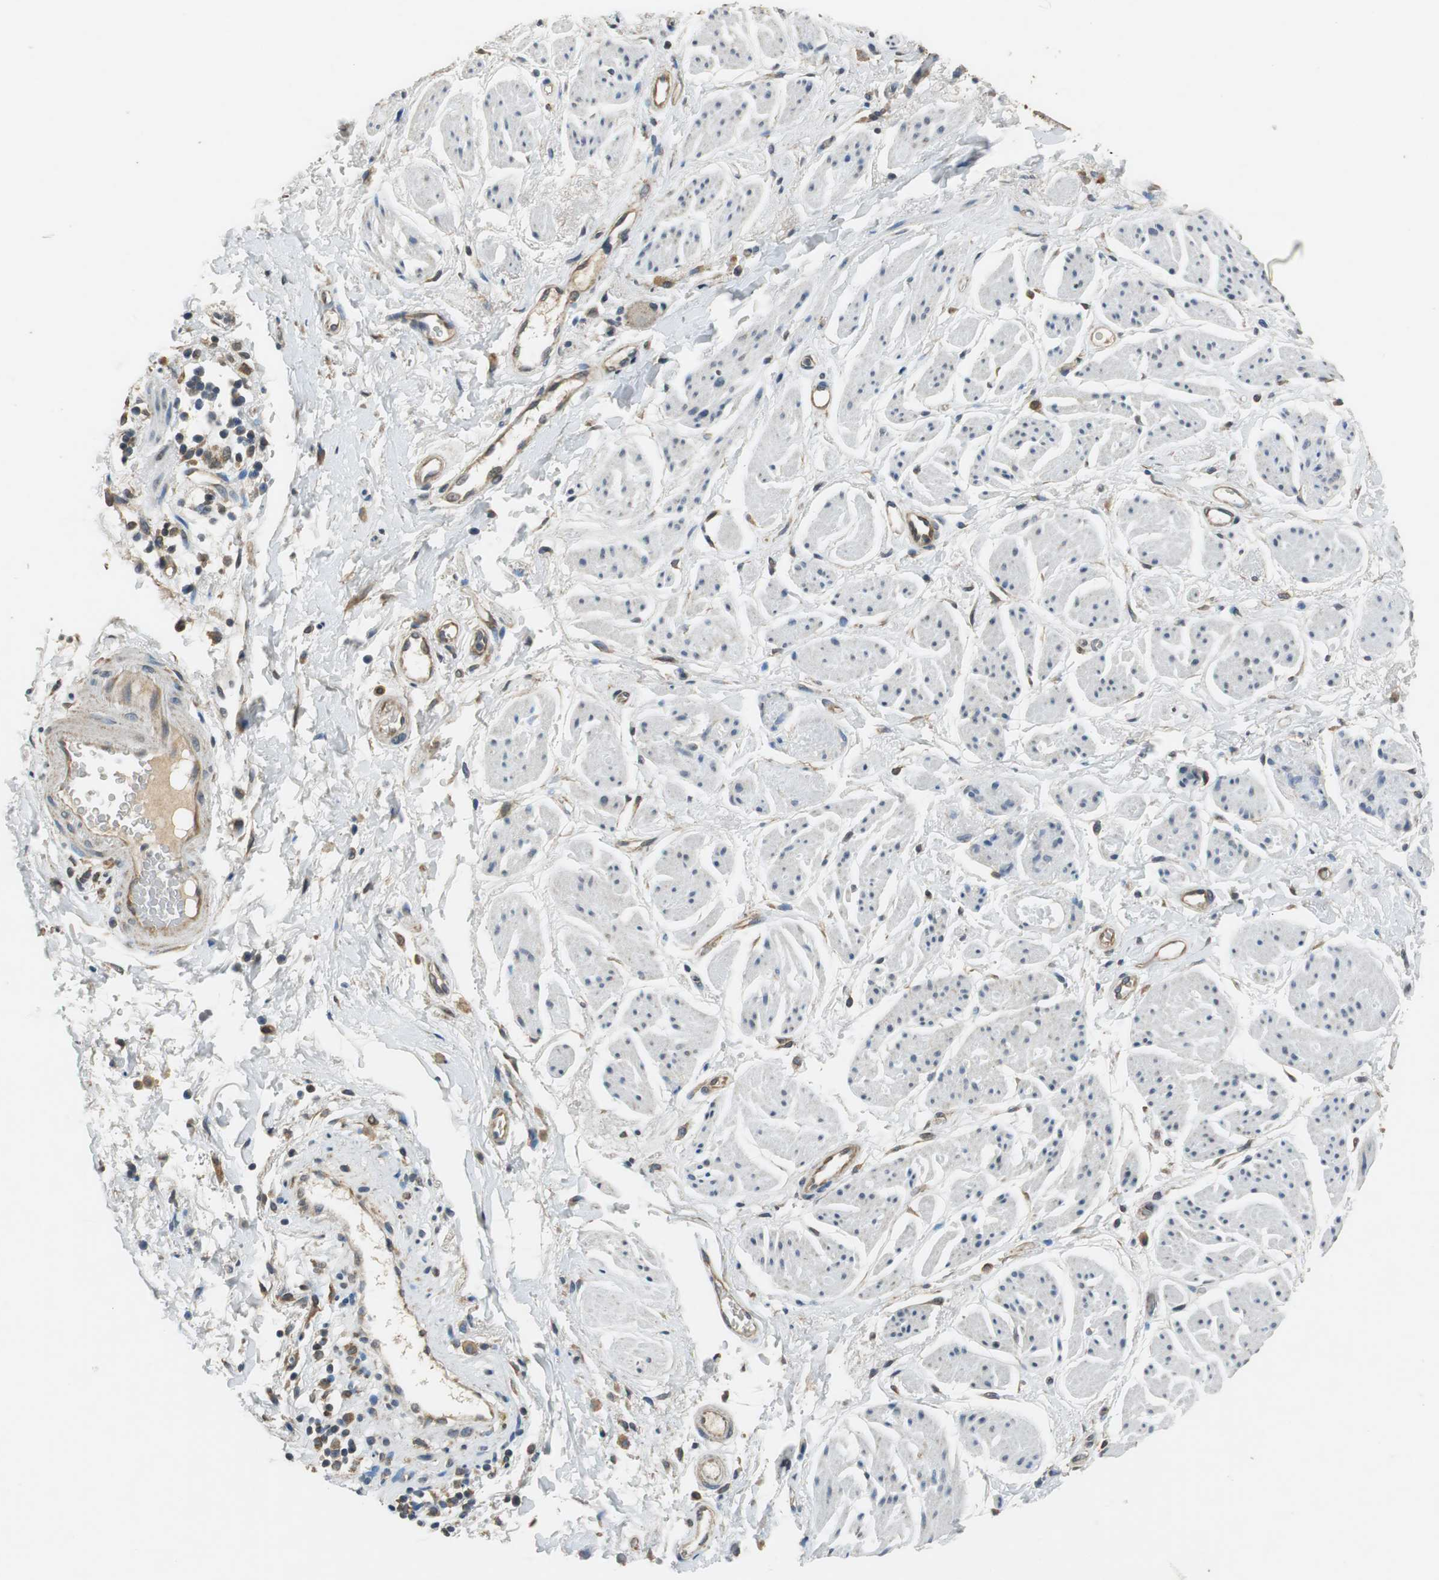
{"staining": {"intensity": "moderate", "quantity": ">75%", "location": "cytoplasmic/membranous"}, "tissue": "adipose tissue", "cell_type": "Adipocytes", "image_type": "normal", "snomed": [{"axis": "morphology", "description": "Normal tissue, NOS"}, {"axis": "topography", "description": "Soft tissue"}, {"axis": "topography", "description": "Peripheral nerve tissue"}], "caption": "Protein analysis of unremarkable adipose tissue demonstrates moderate cytoplasmic/membranous expression in approximately >75% of adipocytes.", "gene": "ALDH4A1", "patient": {"sex": "female", "age": 71}}